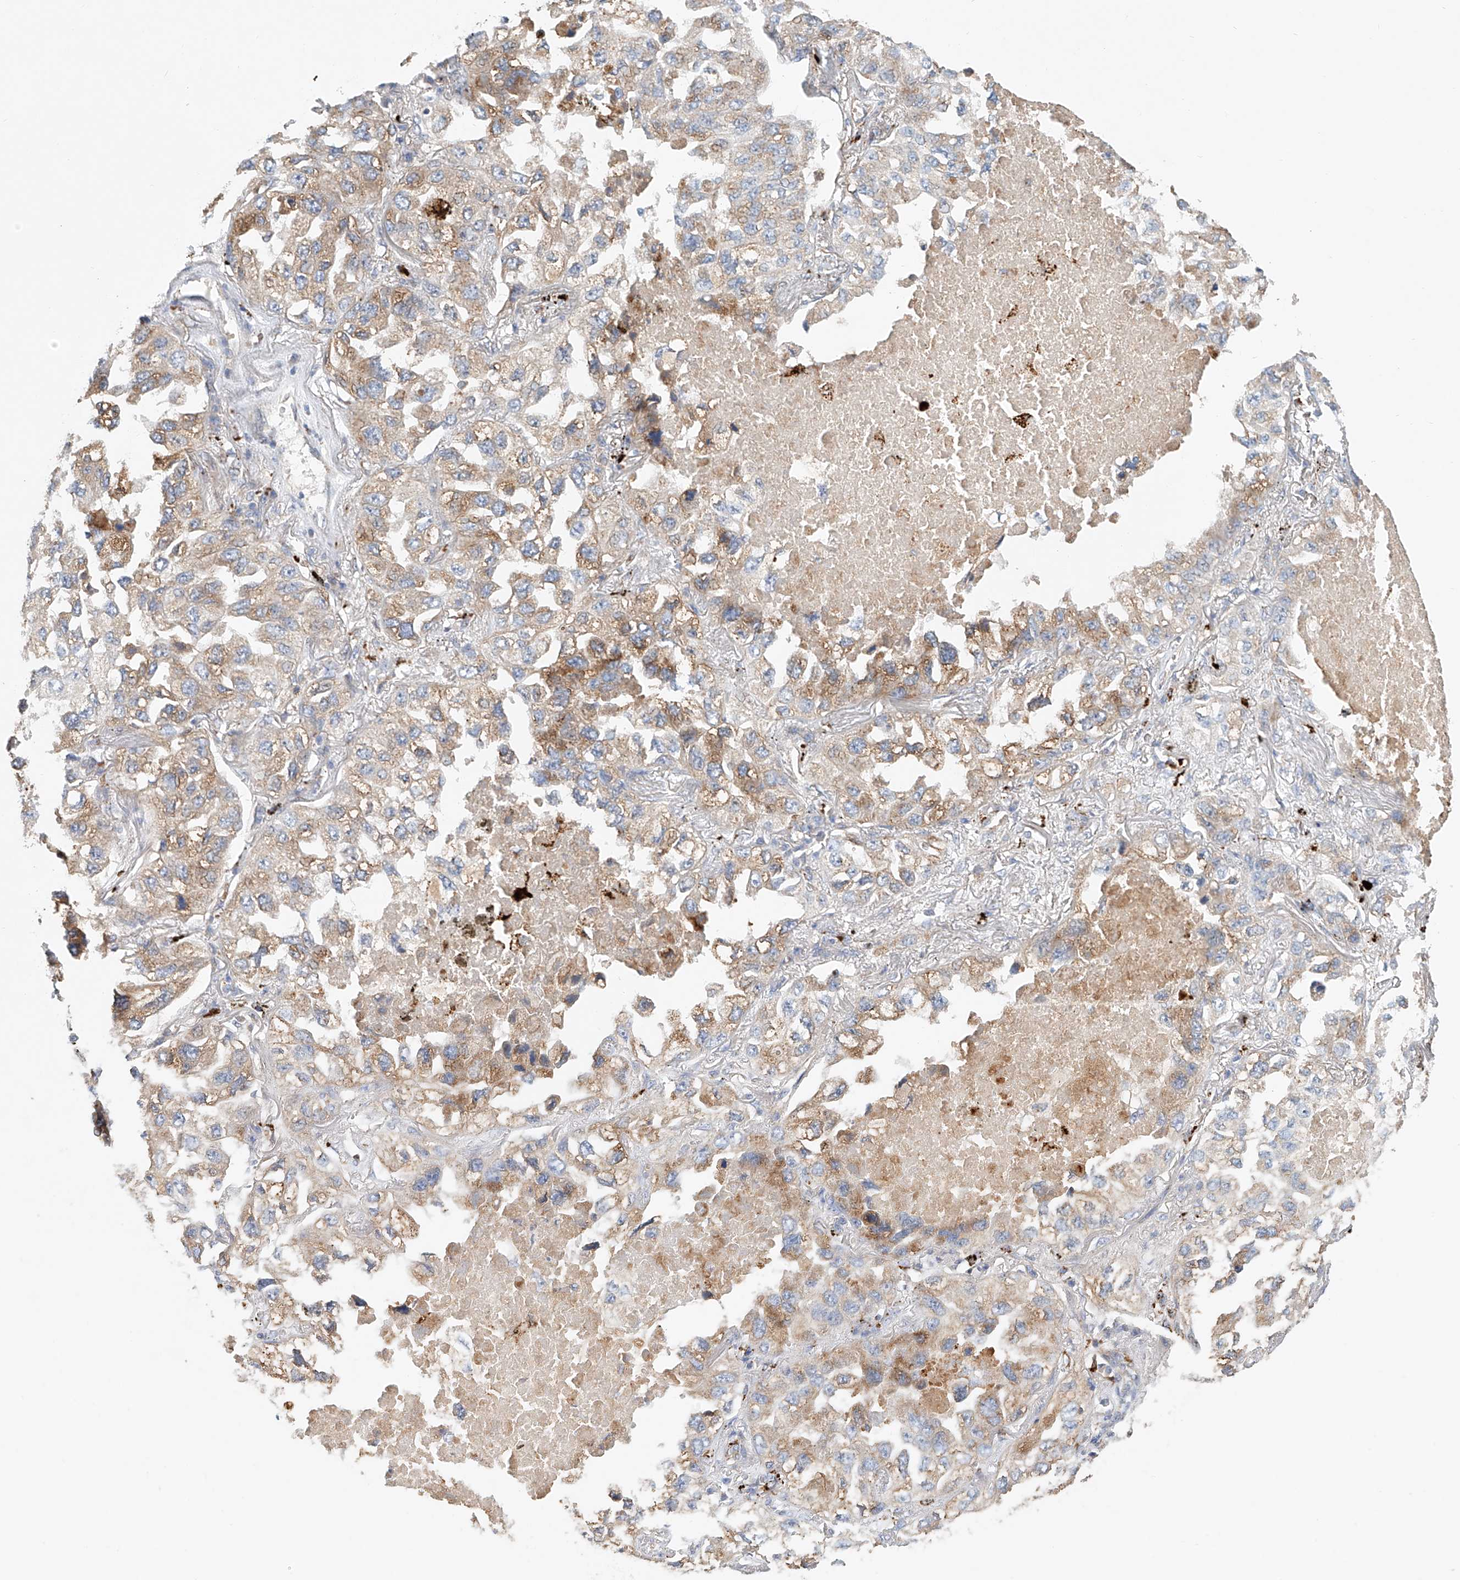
{"staining": {"intensity": "moderate", "quantity": "25%-75%", "location": "cytoplasmic/membranous"}, "tissue": "lung cancer", "cell_type": "Tumor cells", "image_type": "cancer", "snomed": [{"axis": "morphology", "description": "Adenocarcinoma, NOS"}, {"axis": "topography", "description": "Lung"}], "caption": "This is an image of immunohistochemistry (IHC) staining of lung adenocarcinoma, which shows moderate expression in the cytoplasmic/membranous of tumor cells.", "gene": "HGSNAT", "patient": {"sex": "male", "age": 65}}